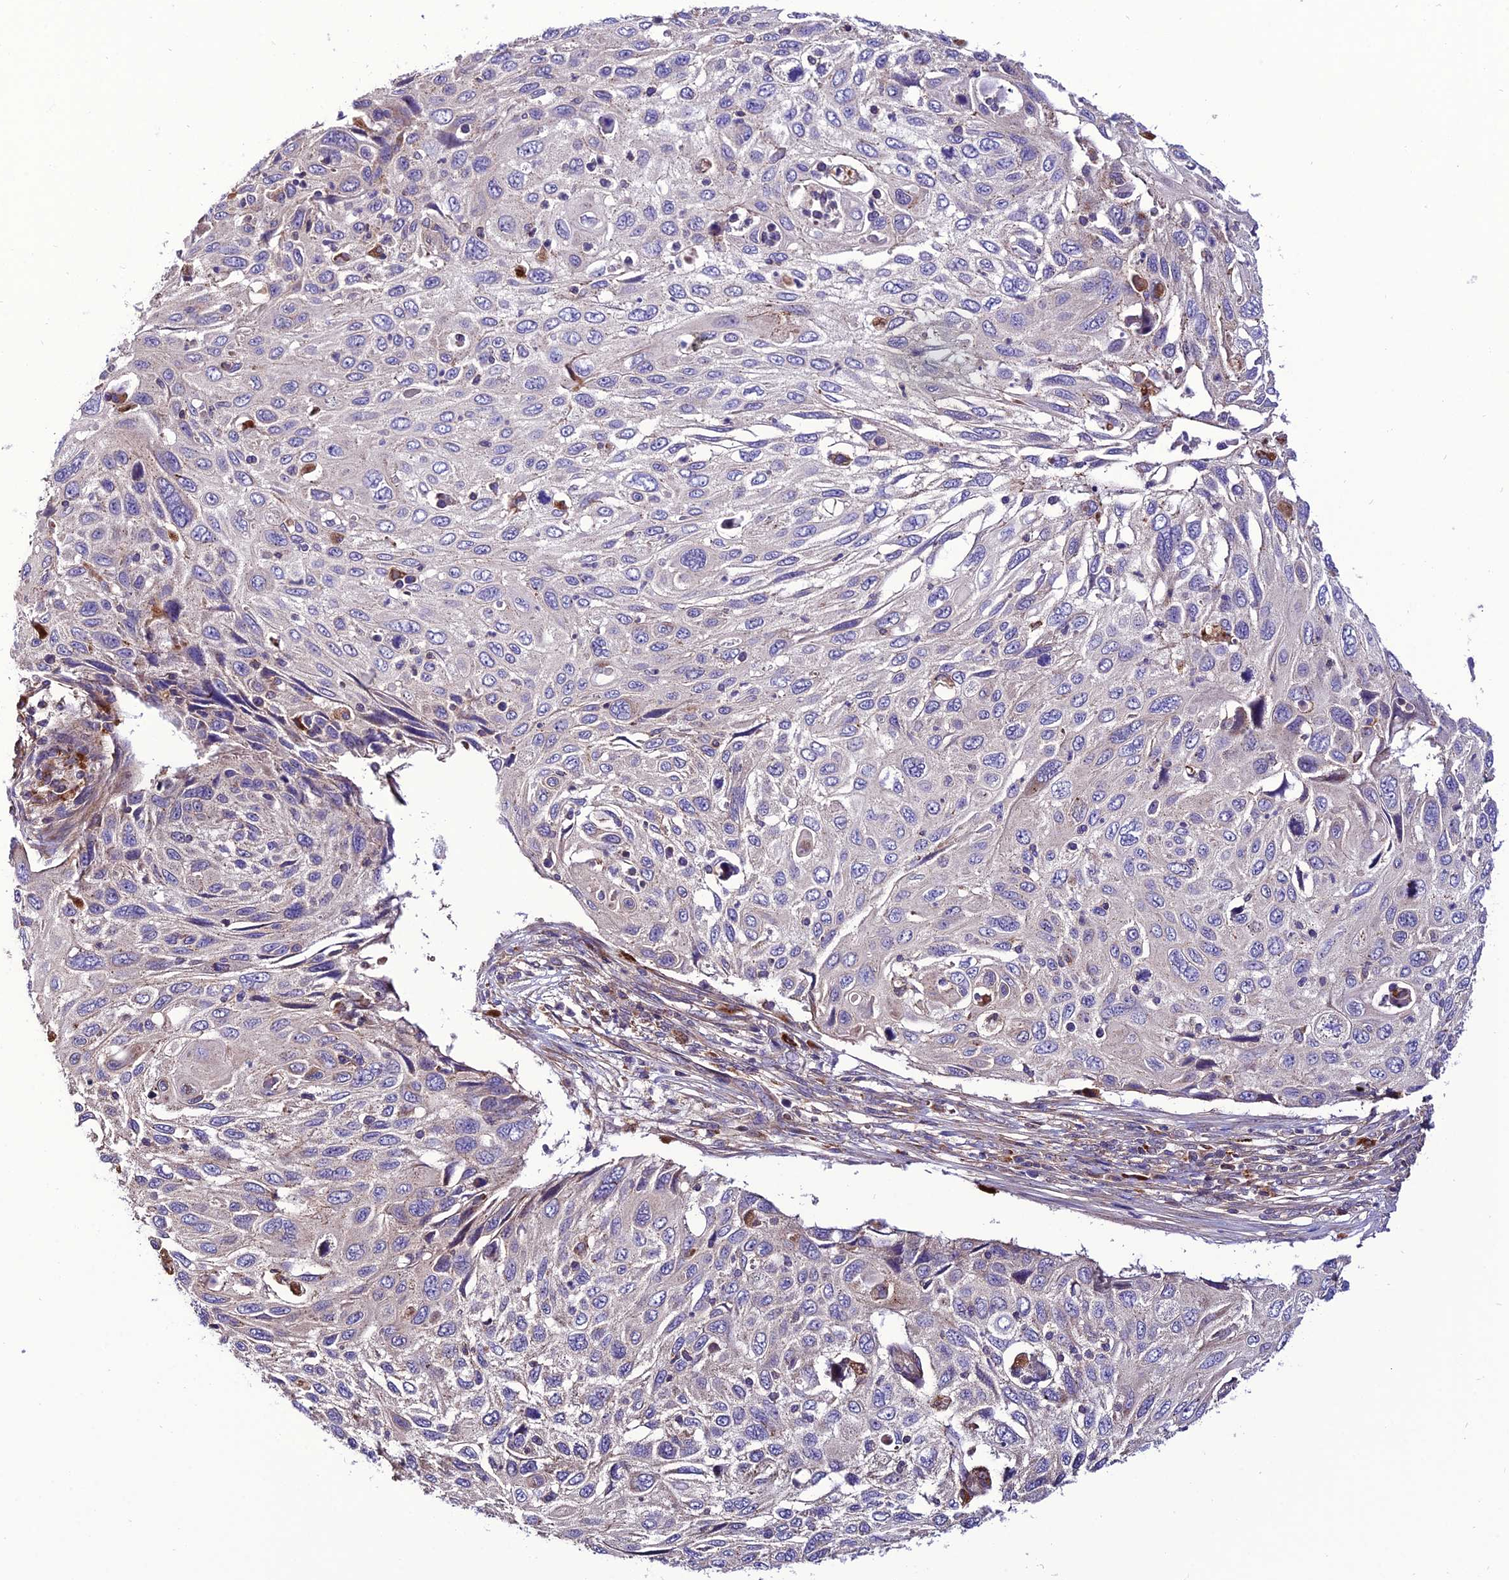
{"staining": {"intensity": "negative", "quantity": "none", "location": "none"}, "tissue": "cervical cancer", "cell_type": "Tumor cells", "image_type": "cancer", "snomed": [{"axis": "morphology", "description": "Squamous cell carcinoma, NOS"}, {"axis": "topography", "description": "Cervix"}], "caption": "Tumor cells show no significant protein staining in cervical squamous cell carcinoma. Nuclei are stained in blue.", "gene": "PPIL3", "patient": {"sex": "female", "age": 70}}